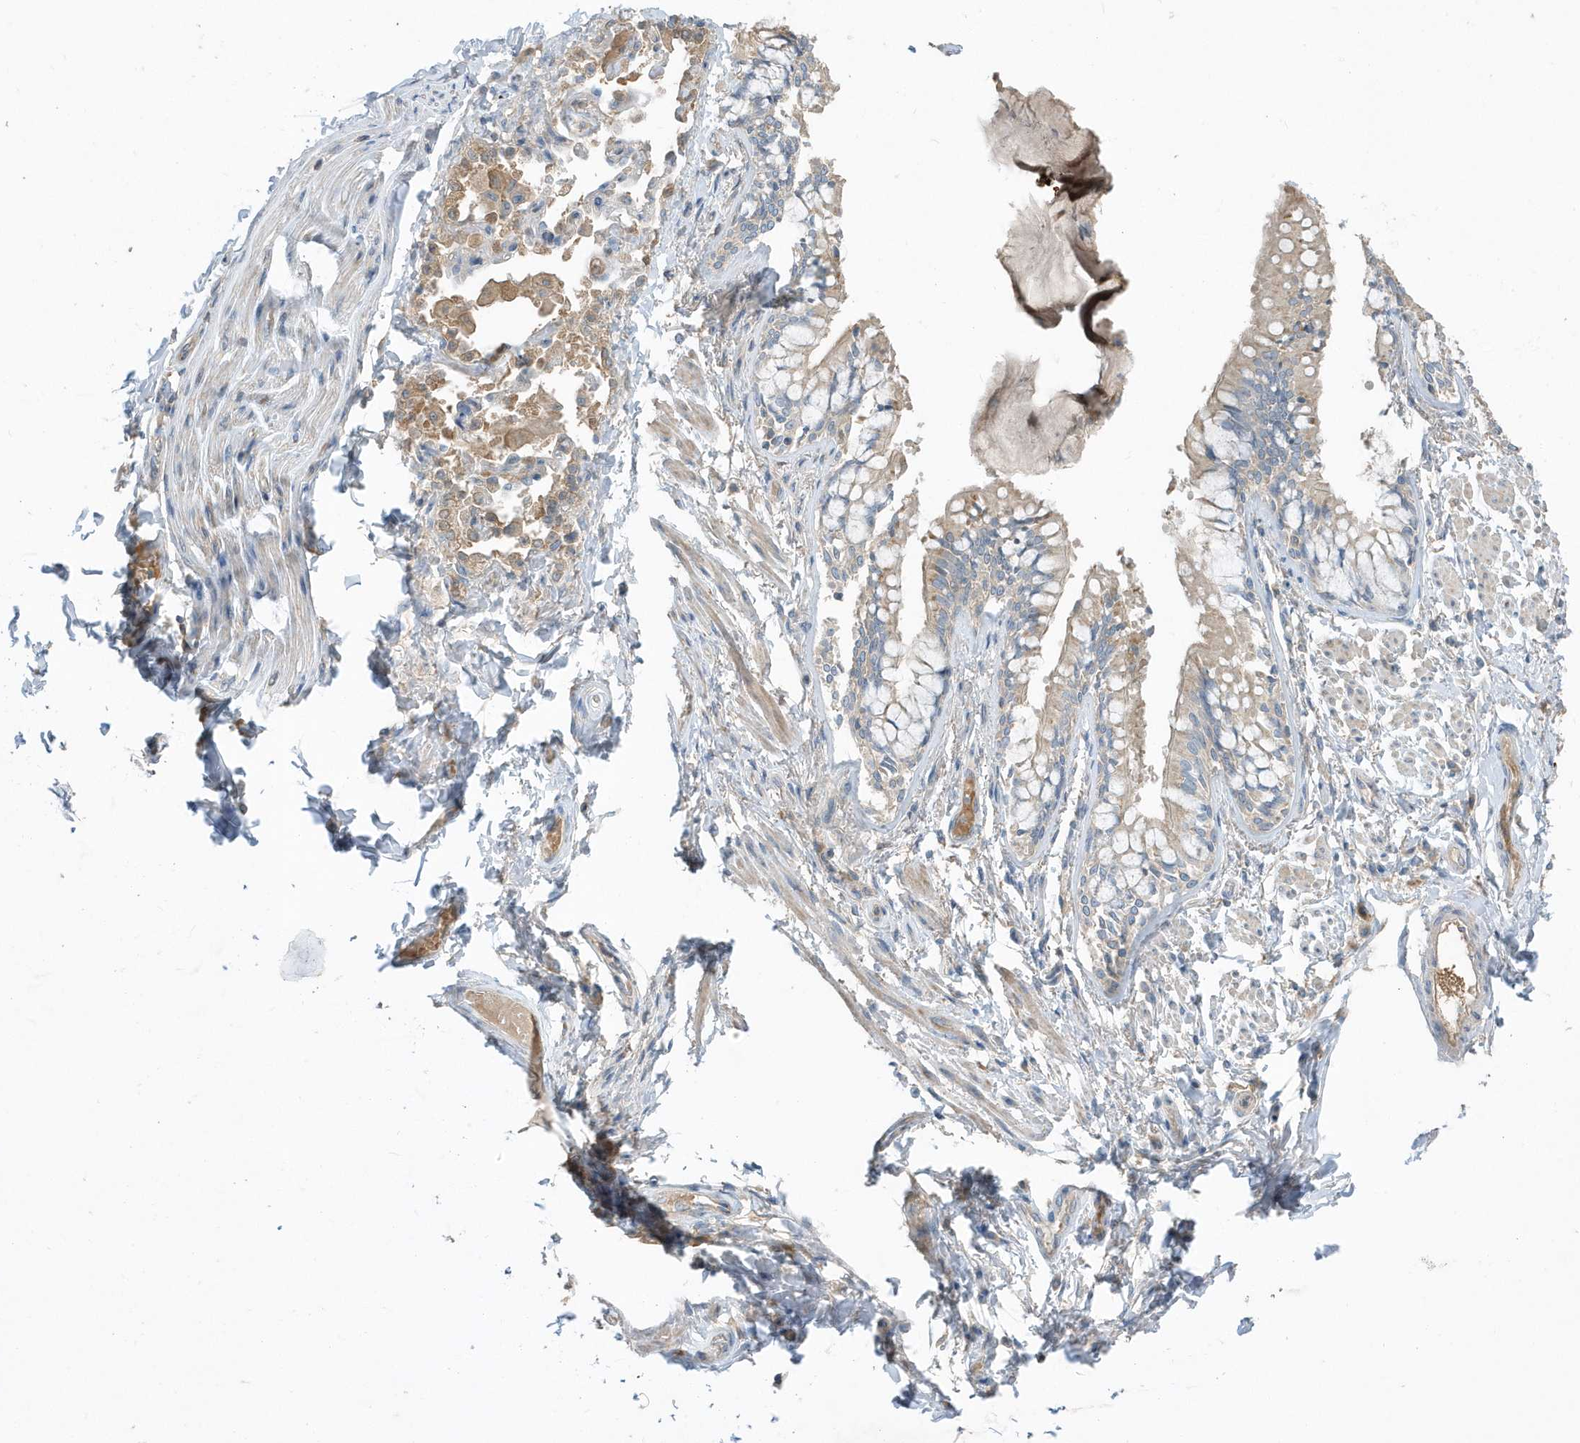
{"staining": {"intensity": "weak", "quantity": "25%-75%", "location": "cytoplasmic/membranous"}, "tissue": "bronchus", "cell_type": "Respiratory epithelial cells", "image_type": "normal", "snomed": [{"axis": "morphology", "description": "Normal tissue, NOS"}, {"axis": "morphology", "description": "Inflammation, NOS"}, {"axis": "topography", "description": "Lung"}], "caption": "This micrograph demonstrates immunohistochemistry staining of unremarkable human bronchus, with low weak cytoplasmic/membranous positivity in about 25%-75% of respiratory epithelial cells.", "gene": "USP53", "patient": {"sex": "female", "age": 46}}